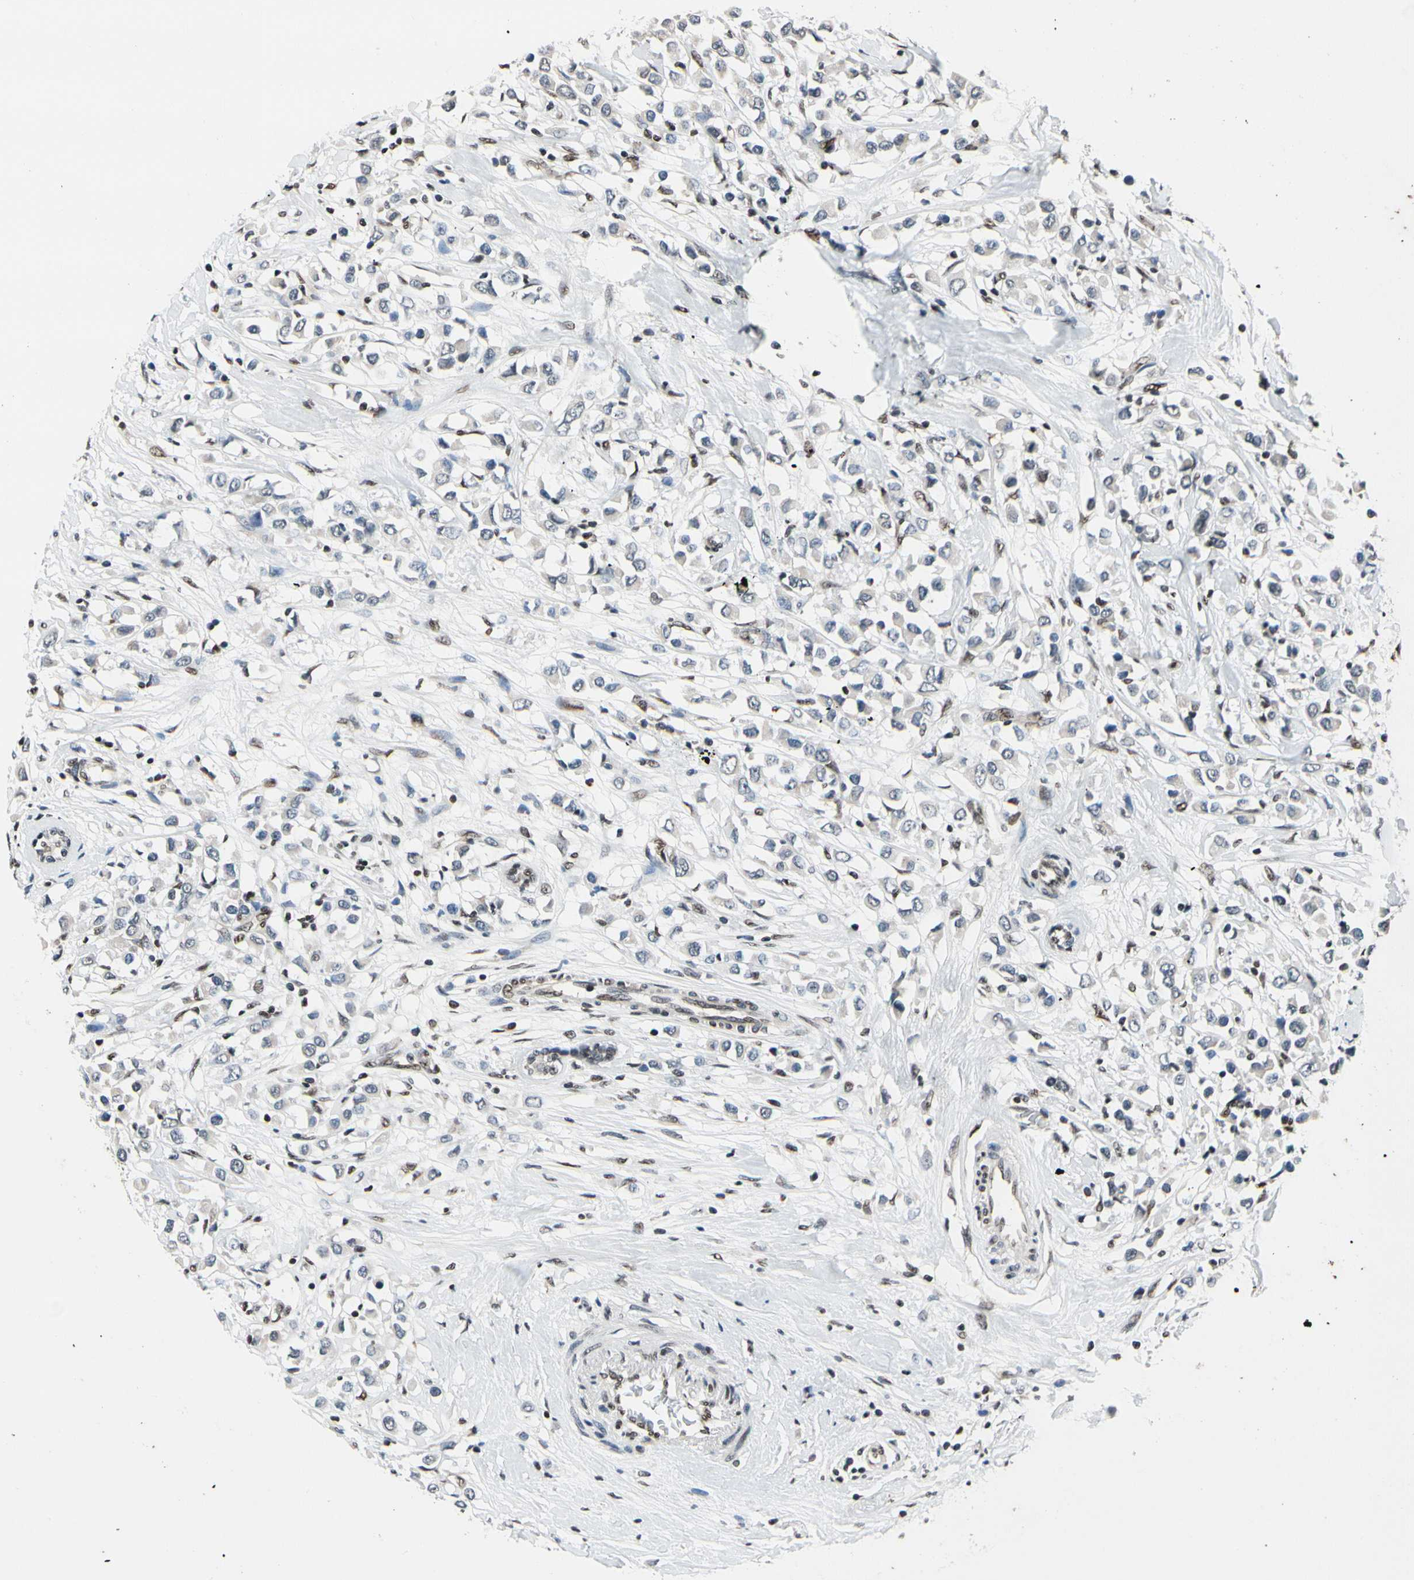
{"staining": {"intensity": "weak", "quantity": ">75%", "location": "cytoplasmic/membranous"}, "tissue": "breast cancer", "cell_type": "Tumor cells", "image_type": "cancer", "snomed": [{"axis": "morphology", "description": "Duct carcinoma"}, {"axis": "topography", "description": "Breast"}], "caption": "Breast cancer stained for a protein (brown) displays weak cytoplasmic/membranous positive staining in about >75% of tumor cells.", "gene": "RECQL", "patient": {"sex": "female", "age": 61}}